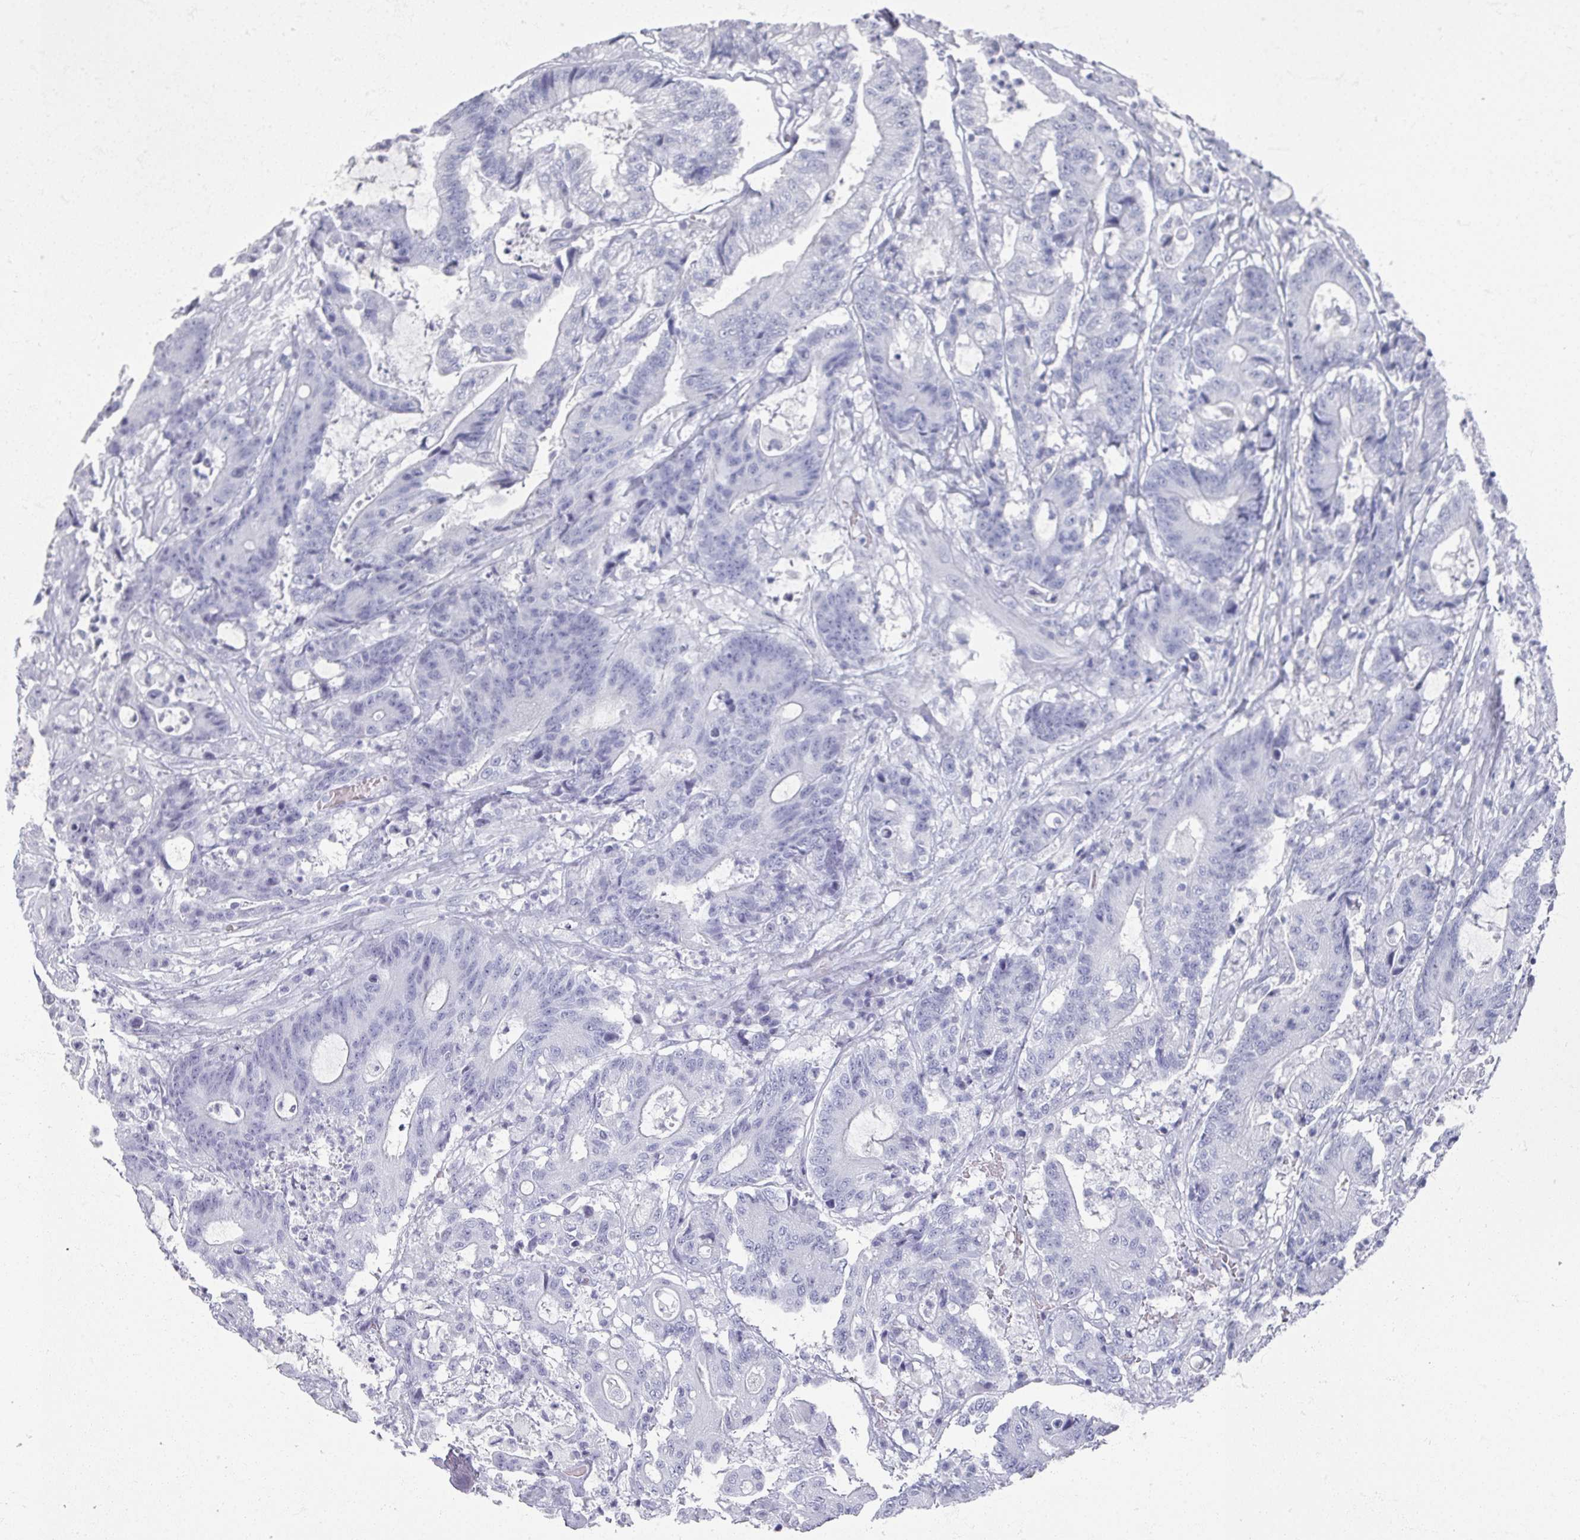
{"staining": {"intensity": "negative", "quantity": "none", "location": "none"}, "tissue": "colorectal cancer", "cell_type": "Tumor cells", "image_type": "cancer", "snomed": [{"axis": "morphology", "description": "Adenocarcinoma, NOS"}, {"axis": "topography", "description": "Colon"}], "caption": "Tumor cells are negative for brown protein staining in adenocarcinoma (colorectal). (Brightfield microscopy of DAB IHC at high magnification).", "gene": "OMG", "patient": {"sex": "female", "age": 84}}